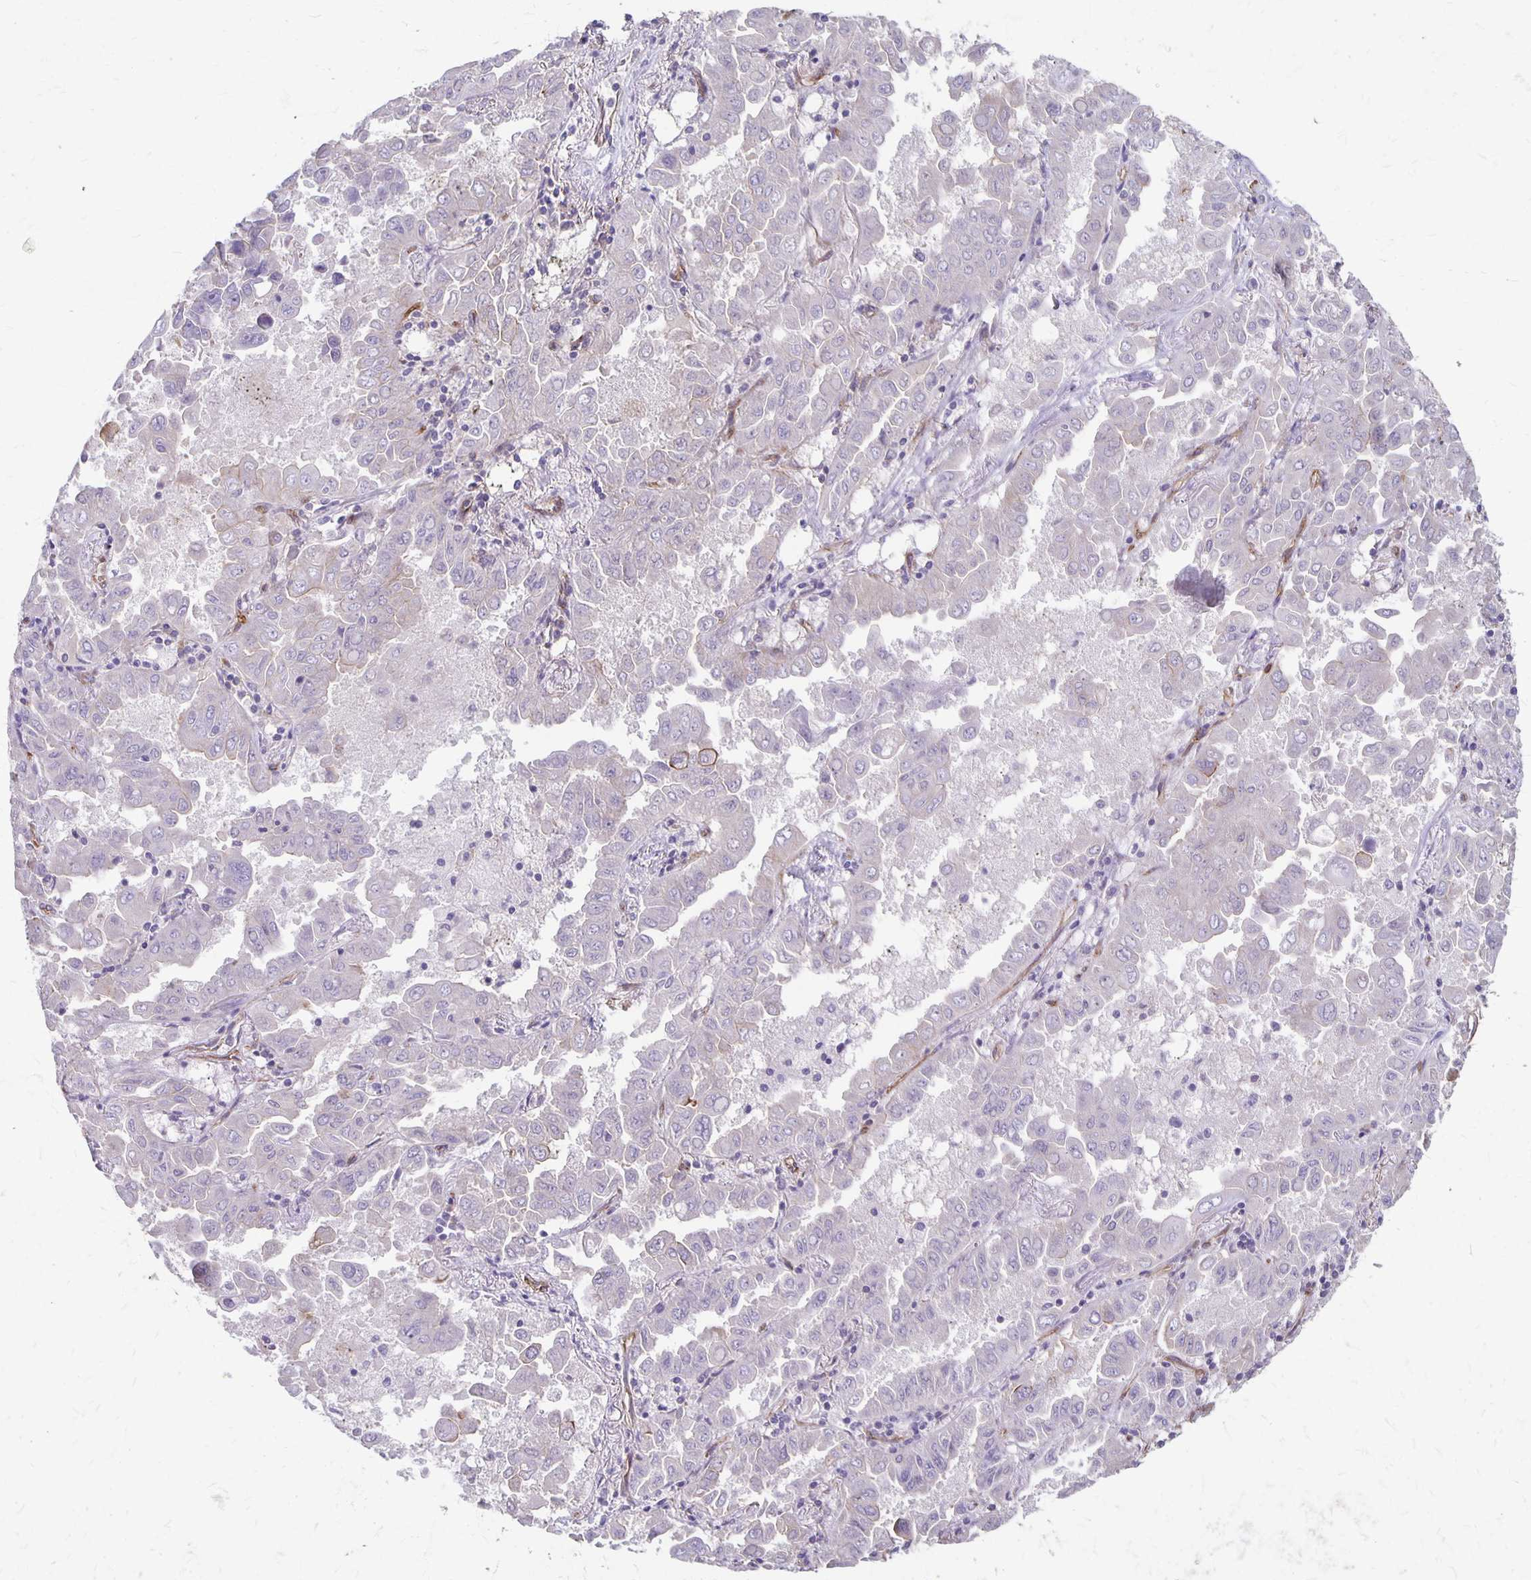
{"staining": {"intensity": "negative", "quantity": "none", "location": "none"}, "tissue": "lung cancer", "cell_type": "Tumor cells", "image_type": "cancer", "snomed": [{"axis": "morphology", "description": "Adenocarcinoma, NOS"}, {"axis": "topography", "description": "Lung"}], "caption": "Immunohistochemical staining of human lung cancer (adenocarcinoma) displays no significant staining in tumor cells.", "gene": "PPP1R3E", "patient": {"sex": "male", "age": 64}}